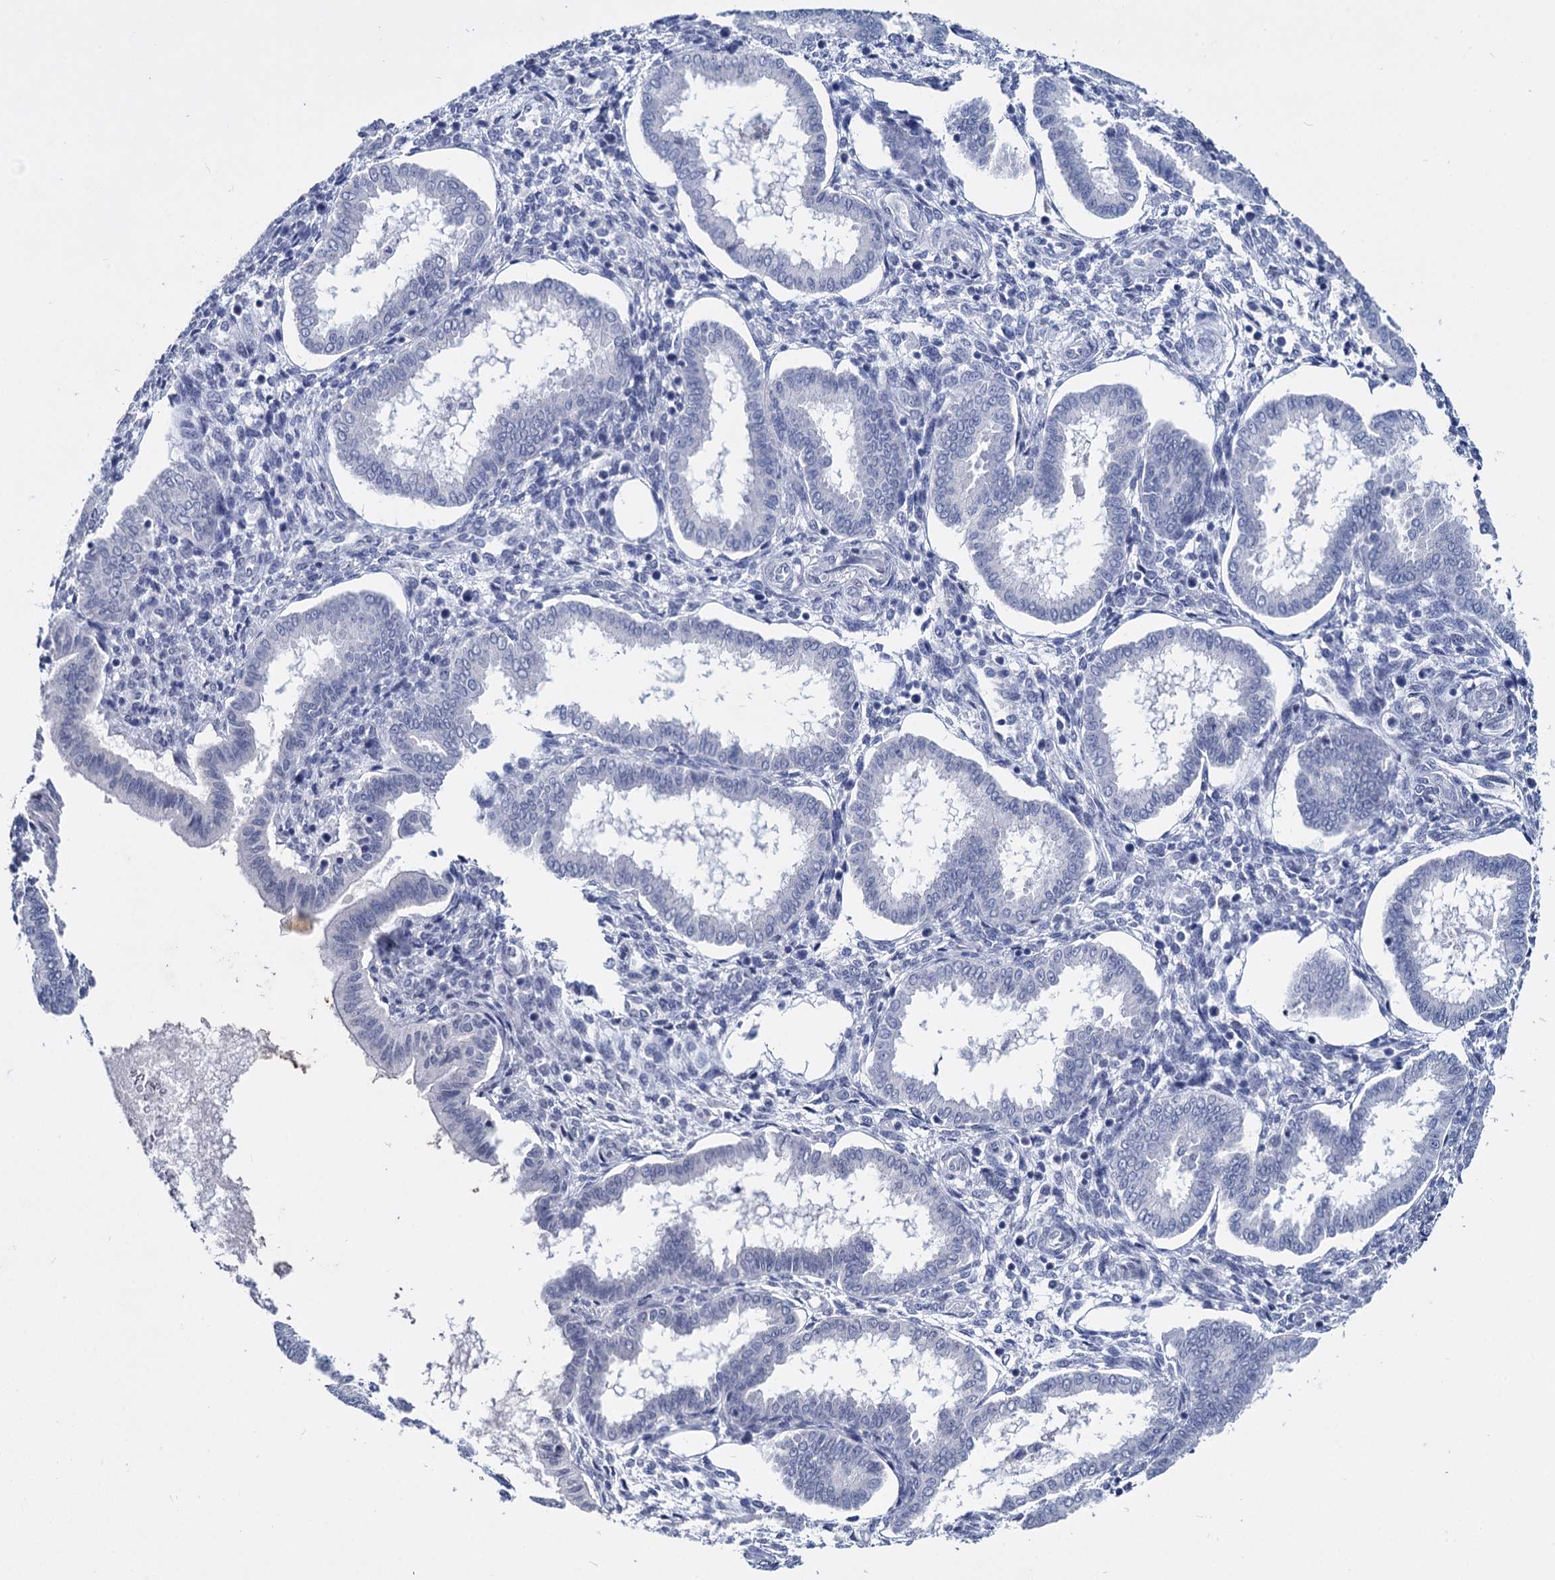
{"staining": {"intensity": "negative", "quantity": "none", "location": "none"}, "tissue": "endometrium", "cell_type": "Cells in endometrial stroma", "image_type": "normal", "snomed": [{"axis": "morphology", "description": "Normal tissue, NOS"}, {"axis": "topography", "description": "Endometrium"}], "caption": "Photomicrograph shows no significant protein expression in cells in endometrial stroma of normal endometrium.", "gene": "MAGEA4", "patient": {"sex": "female", "age": 24}}